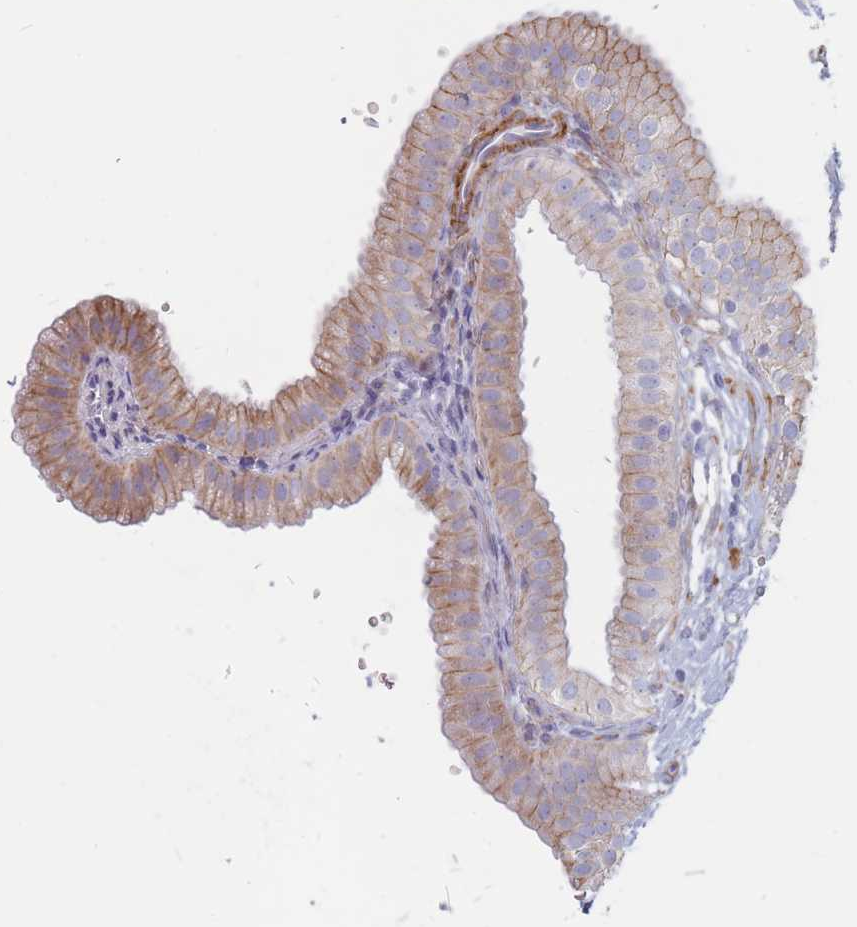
{"staining": {"intensity": "moderate", "quantity": ">75%", "location": "cytoplasmic/membranous"}, "tissue": "gallbladder", "cell_type": "Glandular cells", "image_type": "normal", "snomed": [{"axis": "morphology", "description": "Normal tissue, NOS"}, {"axis": "topography", "description": "Gallbladder"}], "caption": "Immunohistochemical staining of normal human gallbladder reveals moderate cytoplasmic/membranous protein staining in approximately >75% of glandular cells.", "gene": "ERBIN", "patient": {"sex": "female", "age": 61}}